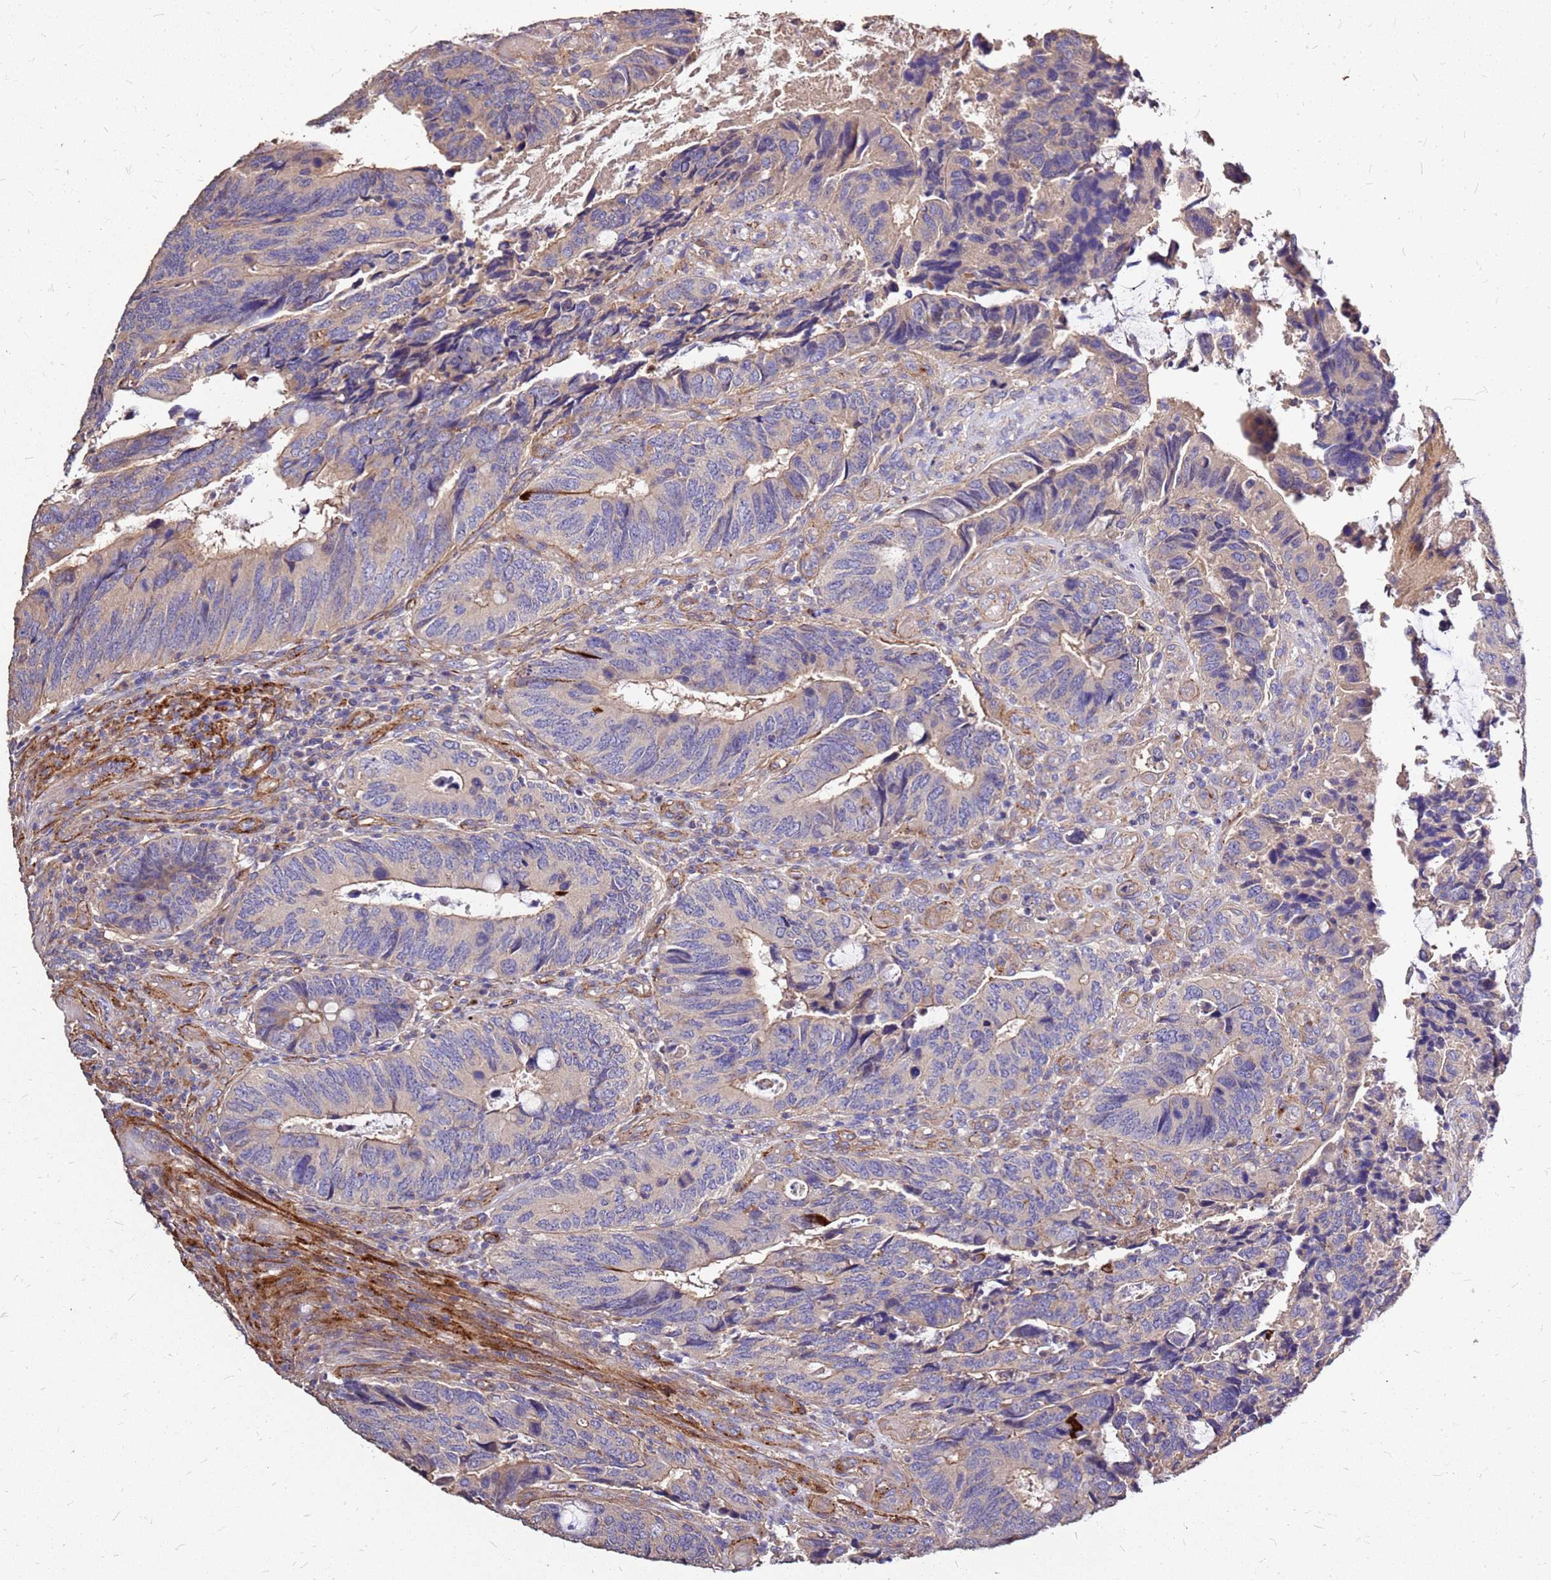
{"staining": {"intensity": "weak", "quantity": "<25%", "location": "cytoplasmic/membranous"}, "tissue": "colorectal cancer", "cell_type": "Tumor cells", "image_type": "cancer", "snomed": [{"axis": "morphology", "description": "Adenocarcinoma, NOS"}, {"axis": "topography", "description": "Colon"}], "caption": "High power microscopy histopathology image of an immunohistochemistry (IHC) histopathology image of colorectal adenocarcinoma, revealing no significant expression in tumor cells.", "gene": "EXD3", "patient": {"sex": "male", "age": 87}}